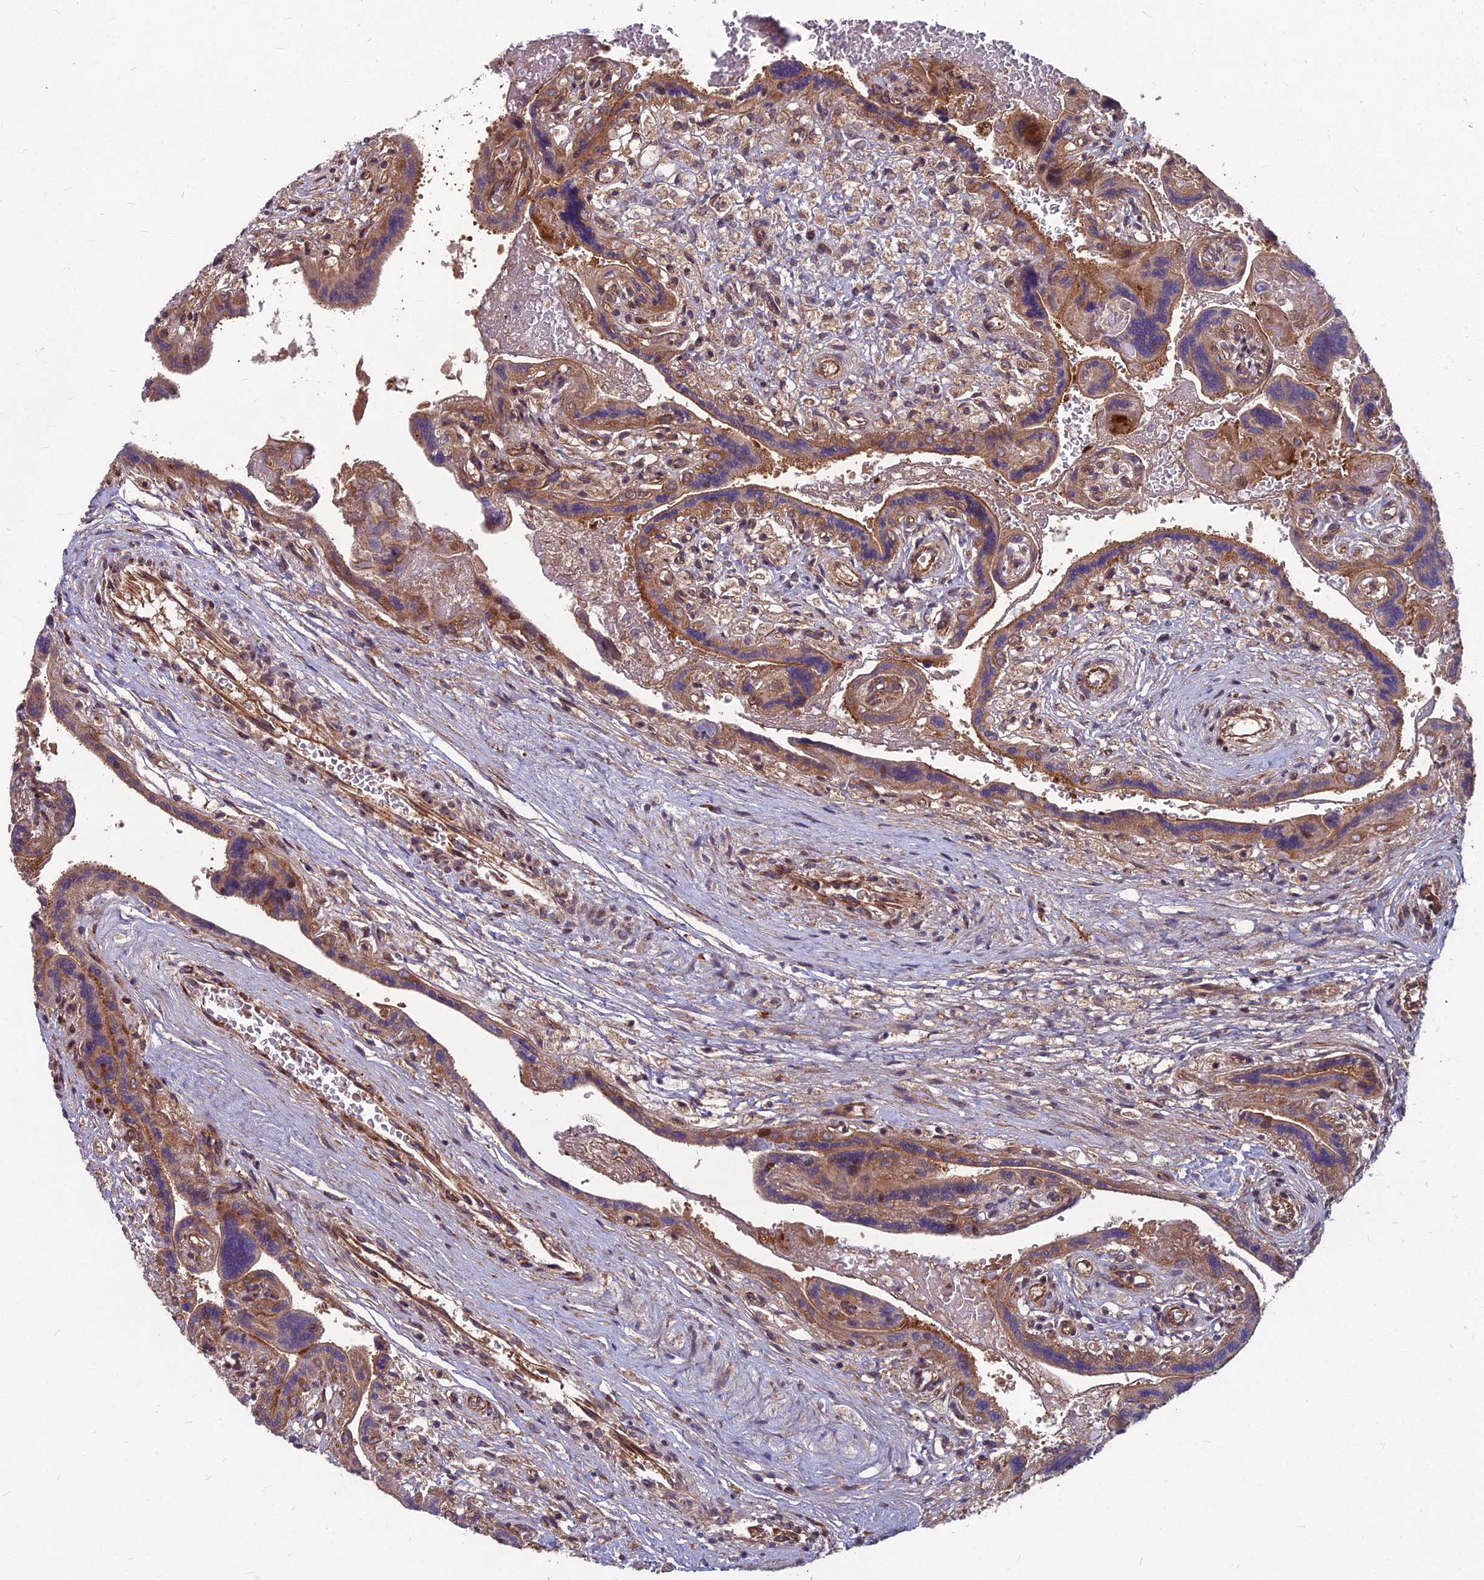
{"staining": {"intensity": "moderate", "quantity": ">75%", "location": "cytoplasmic/membranous"}, "tissue": "placenta", "cell_type": "Trophoblastic cells", "image_type": "normal", "snomed": [{"axis": "morphology", "description": "Normal tissue, NOS"}, {"axis": "topography", "description": "Placenta"}], "caption": "IHC photomicrograph of normal placenta stained for a protein (brown), which displays medium levels of moderate cytoplasmic/membranous positivity in about >75% of trophoblastic cells.", "gene": "MFSD8", "patient": {"sex": "female", "age": 37}}